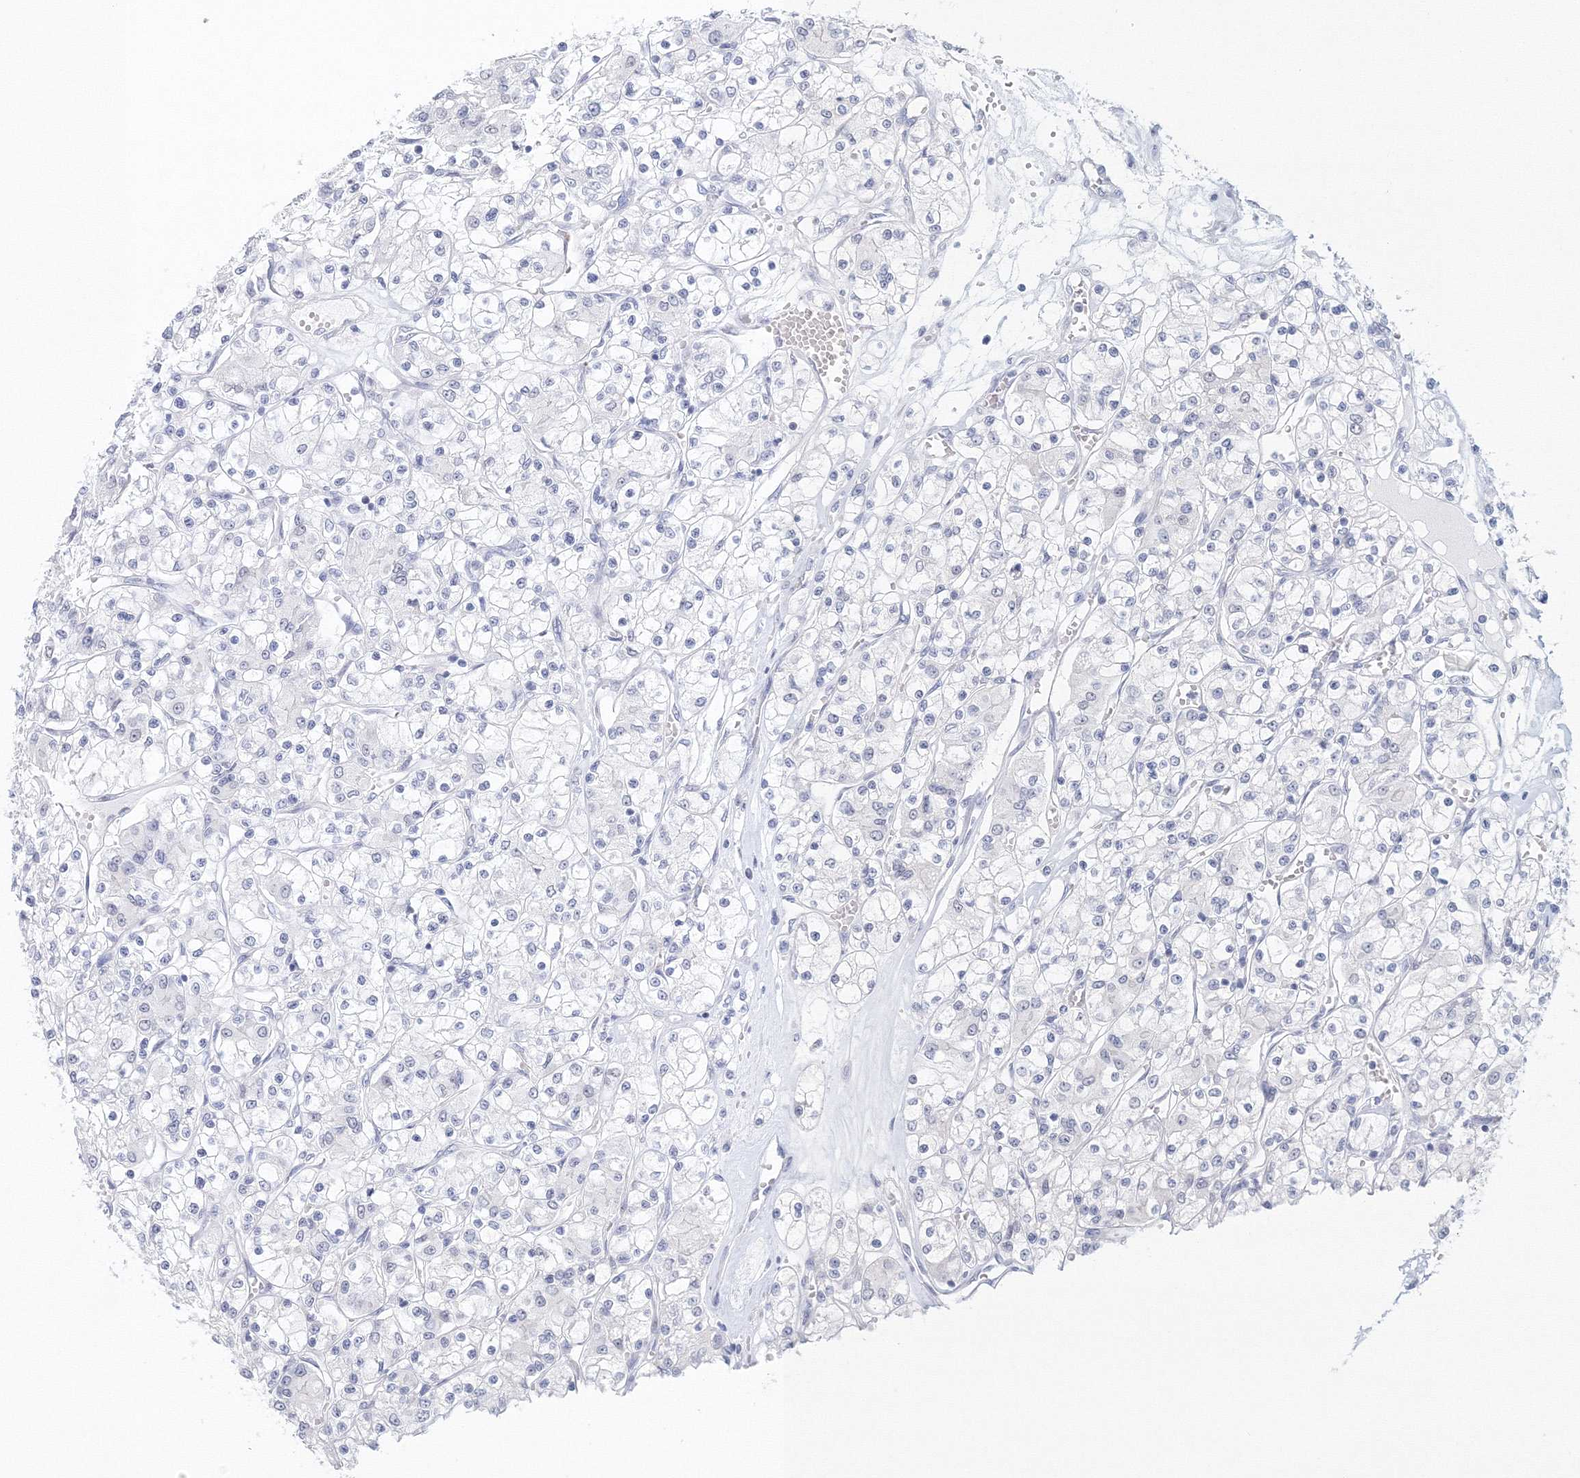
{"staining": {"intensity": "negative", "quantity": "none", "location": "none"}, "tissue": "renal cancer", "cell_type": "Tumor cells", "image_type": "cancer", "snomed": [{"axis": "morphology", "description": "Adenocarcinoma, NOS"}, {"axis": "topography", "description": "Kidney"}], "caption": "Renal cancer stained for a protein using immunohistochemistry (IHC) shows no expression tumor cells.", "gene": "VSIG1", "patient": {"sex": "female", "age": 59}}